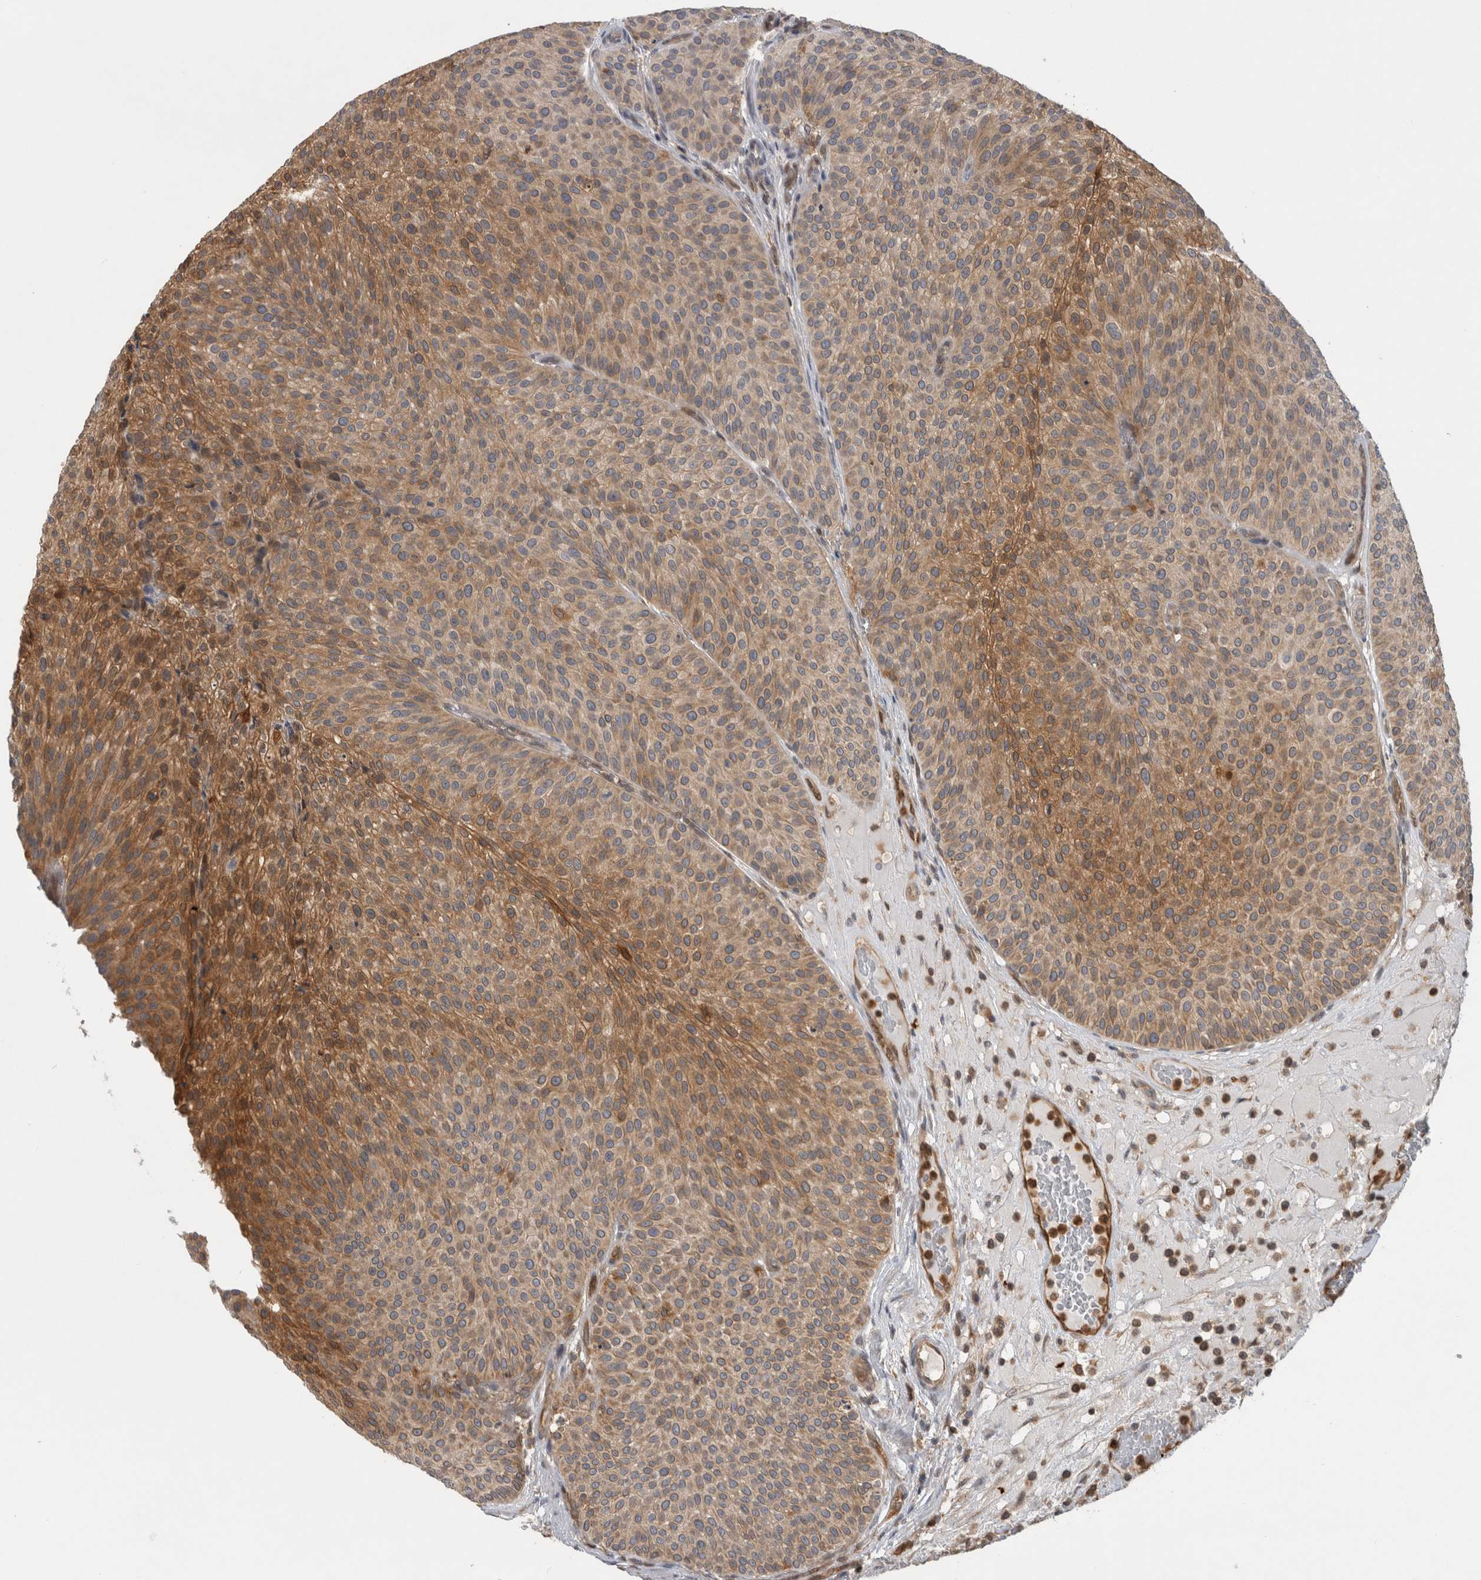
{"staining": {"intensity": "moderate", "quantity": "25%-75%", "location": "cytoplasmic/membranous"}, "tissue": "urothelial cancer", "cell_type": "Tumor cells", "image_type": "cancer", "snomed": [{"axis": "morphology", "description": "Normal tissue, NOS"}, {"axis": "morphology", "description": "Urothelial carcinoma, Low grade"}, {"axis": "topography", "description": "Smooth muscle"}, {"axis": "topography", "description": "Urinary bladder"}], "caption": "A brown stain labels moderate cytoplasmic/membranous staining of a protein in human low-grade urothelial carcinoma tumor cells.", "gene": "ASTN2", "patient": {"sex": "male", "age": 60}}